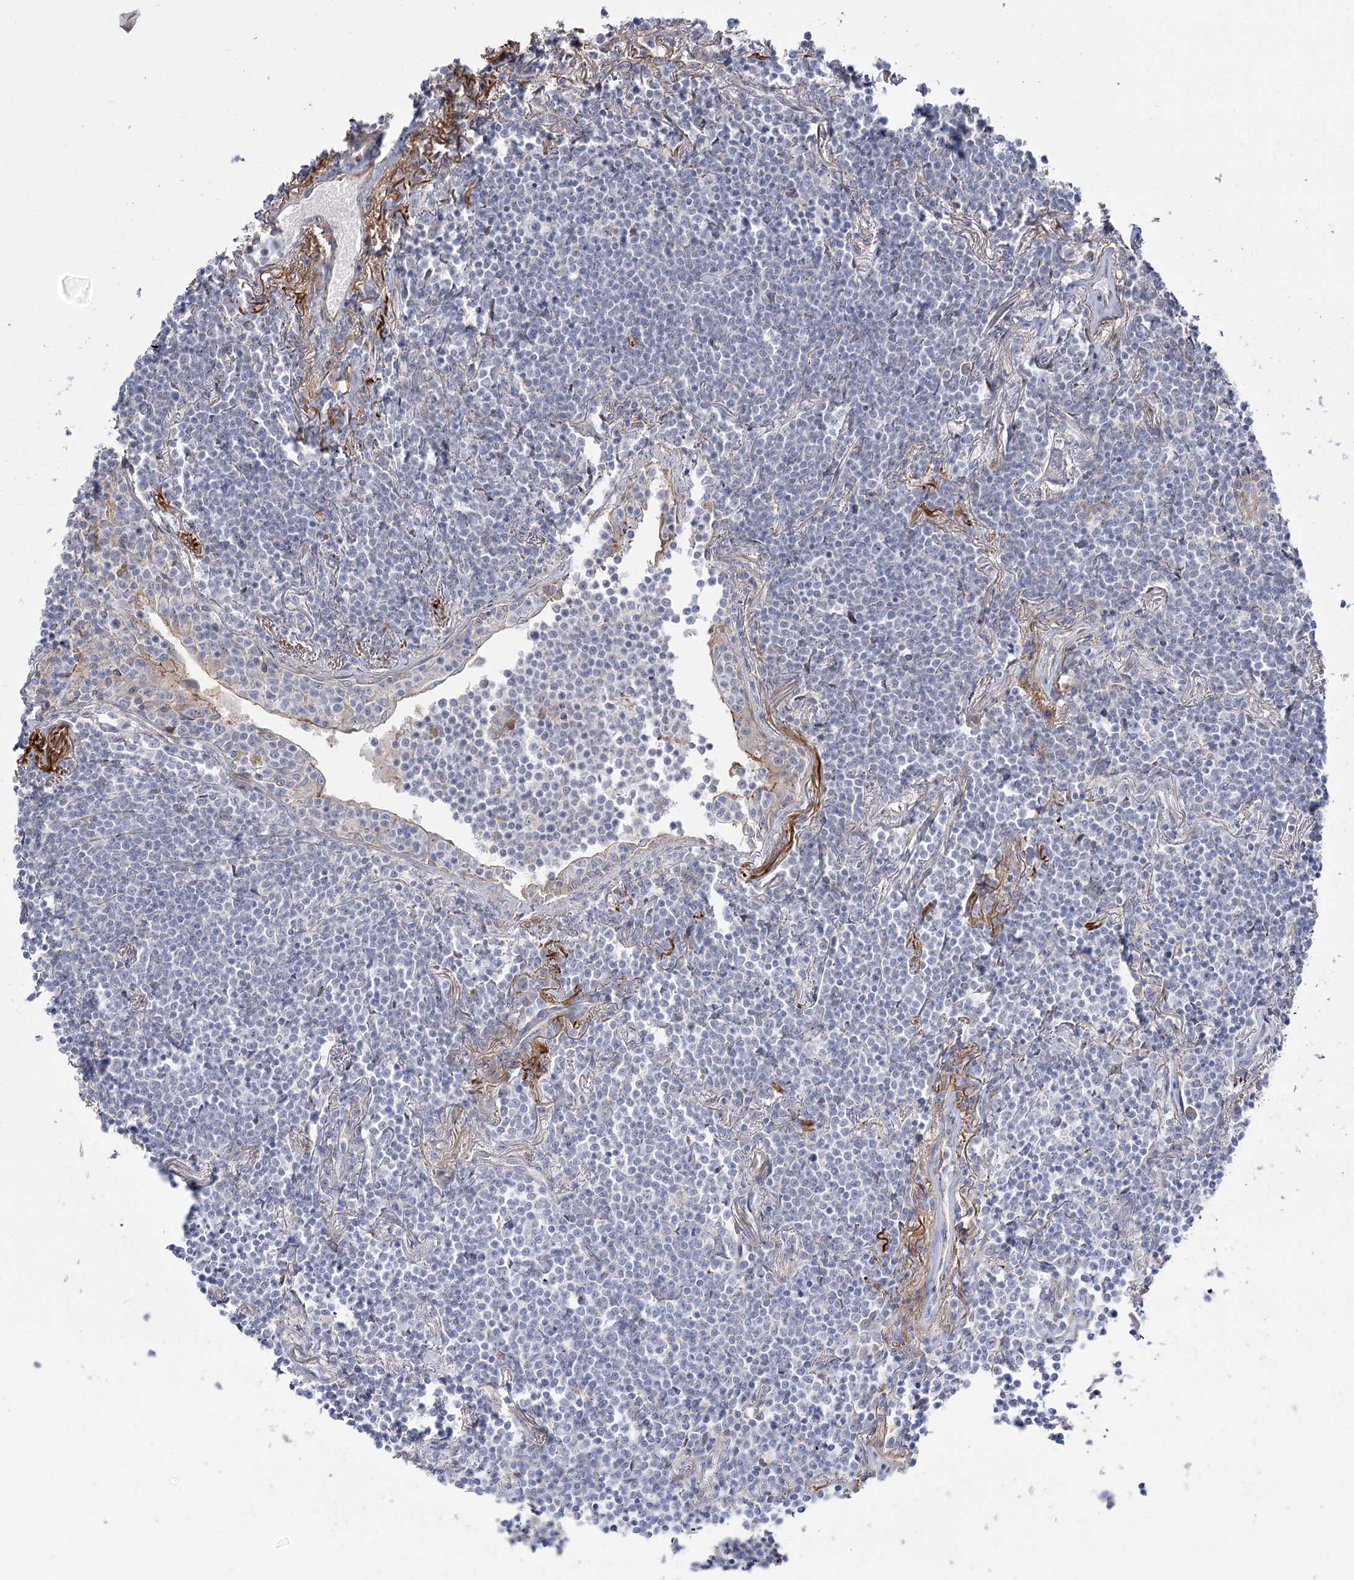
{"staining": {"intensity": "negative", "quantity": "none", "location": "none"}, "tissue": "lymphoma", "cell_type": "Tumor cells", "image_type": "cancer", "snomed": [{"axis": "morphology", "description": "Malignant lymphoma, non-Hodgkin's type, Low grade"}, {"axis": "topography", "description": "Lung"}], "caption": "Immunohistochemistry (IHC) photomicrograph of neoplastic tissue: lymphoma stained with DAB (3,3'-diaminobenzidine) reveals no significant protein positivity in tumor cells.", "gene": "SUOX", "patient": {"sex": "female", "age": 71}}